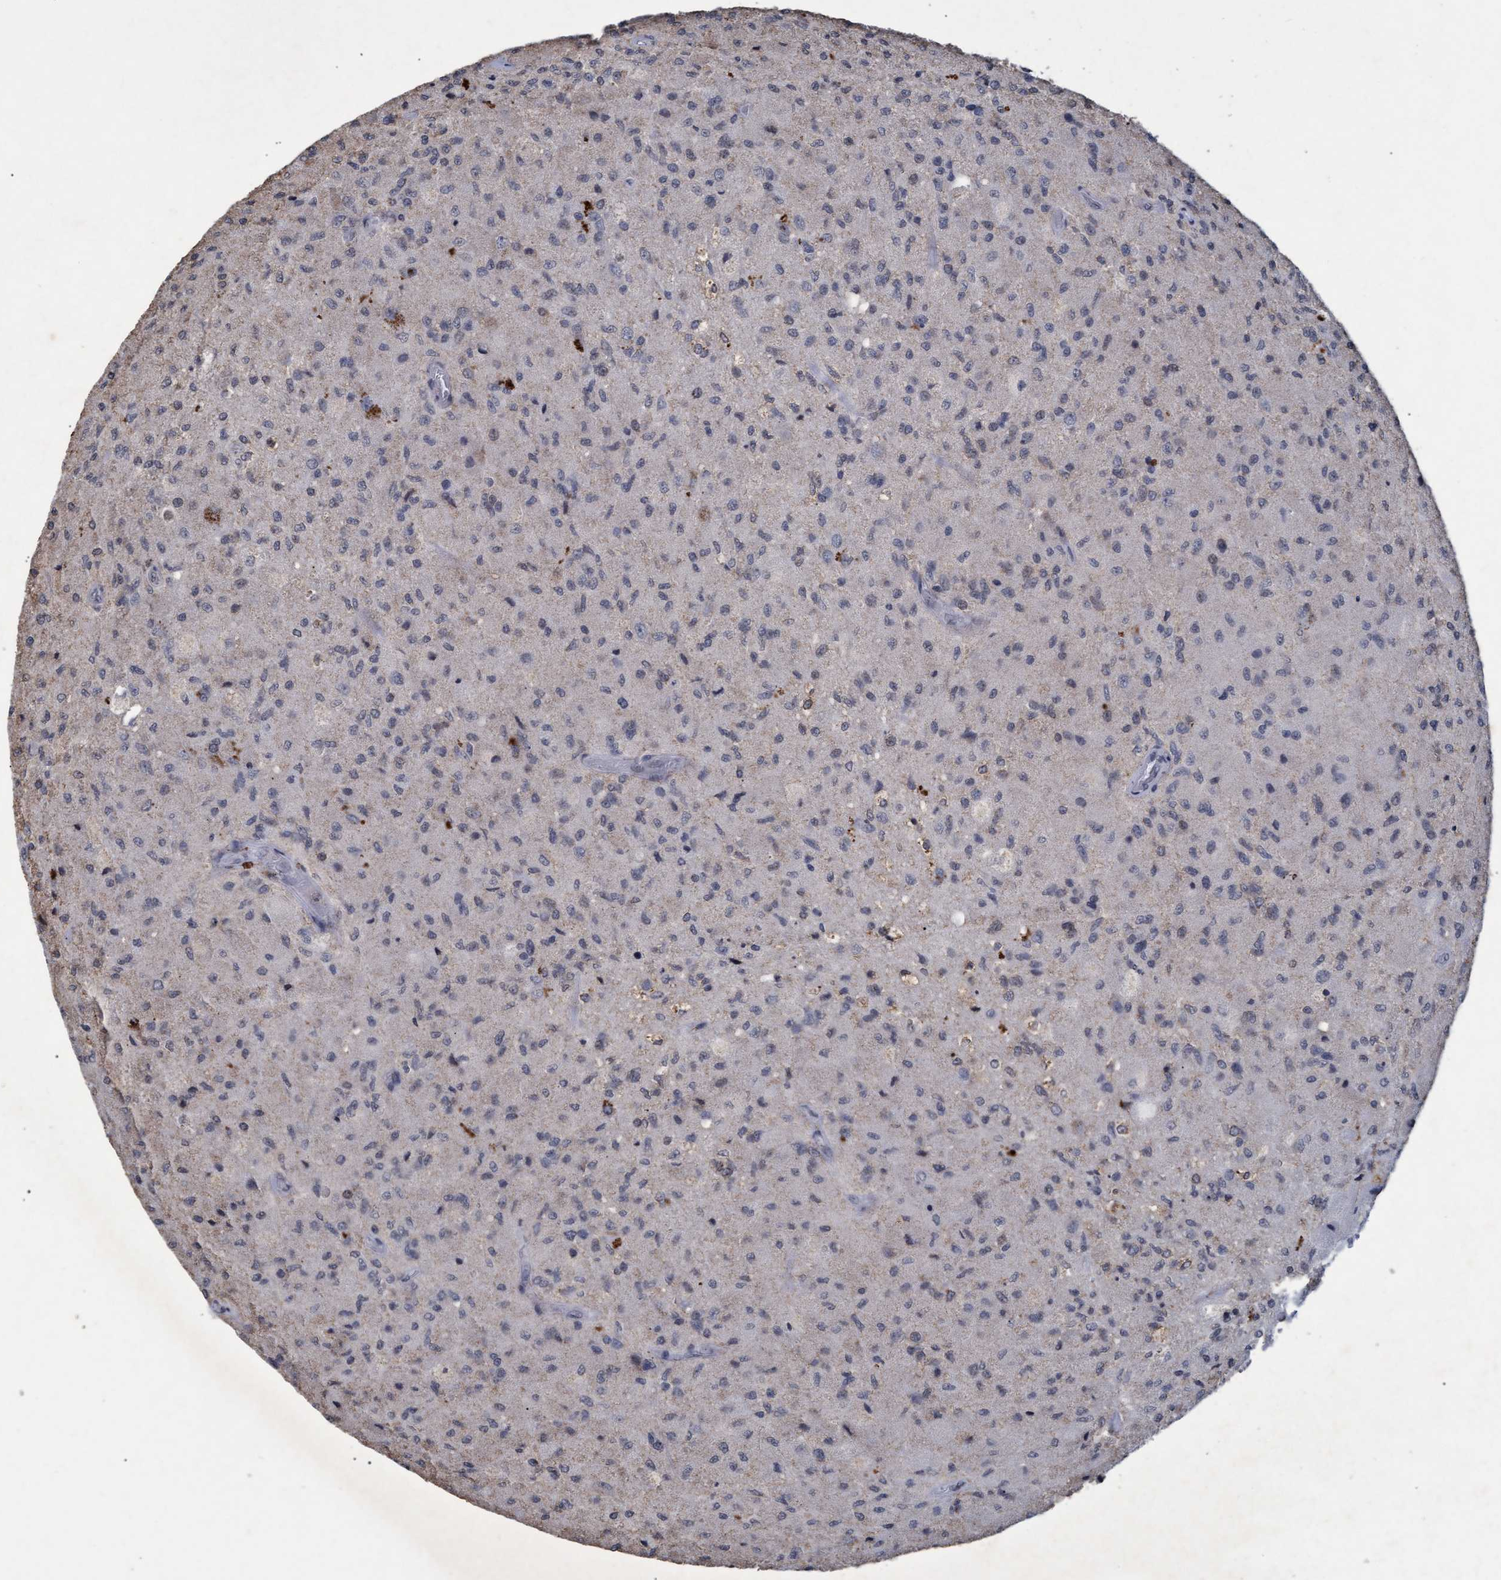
{"staining": {"intensity": "negative", "quantity": "none", "location": "none"}, "tissue": "glioma", "cell_type": "Tumor cells", "image_type": "cancer", "snomed": [{"axis": "morphology", "description": "Normal tissue, NOS"}, {"axis": "morphology", "description": "Glioma, malignant, High grade"}, {"axis": "topography", "description": "Cerebral cortex"}], "caption": "Glioma was stained to show a protein in brown. There is no significant staining in tumor cells.", "gene": "GALC", "patient": {"sex": "male", "age": 77}}